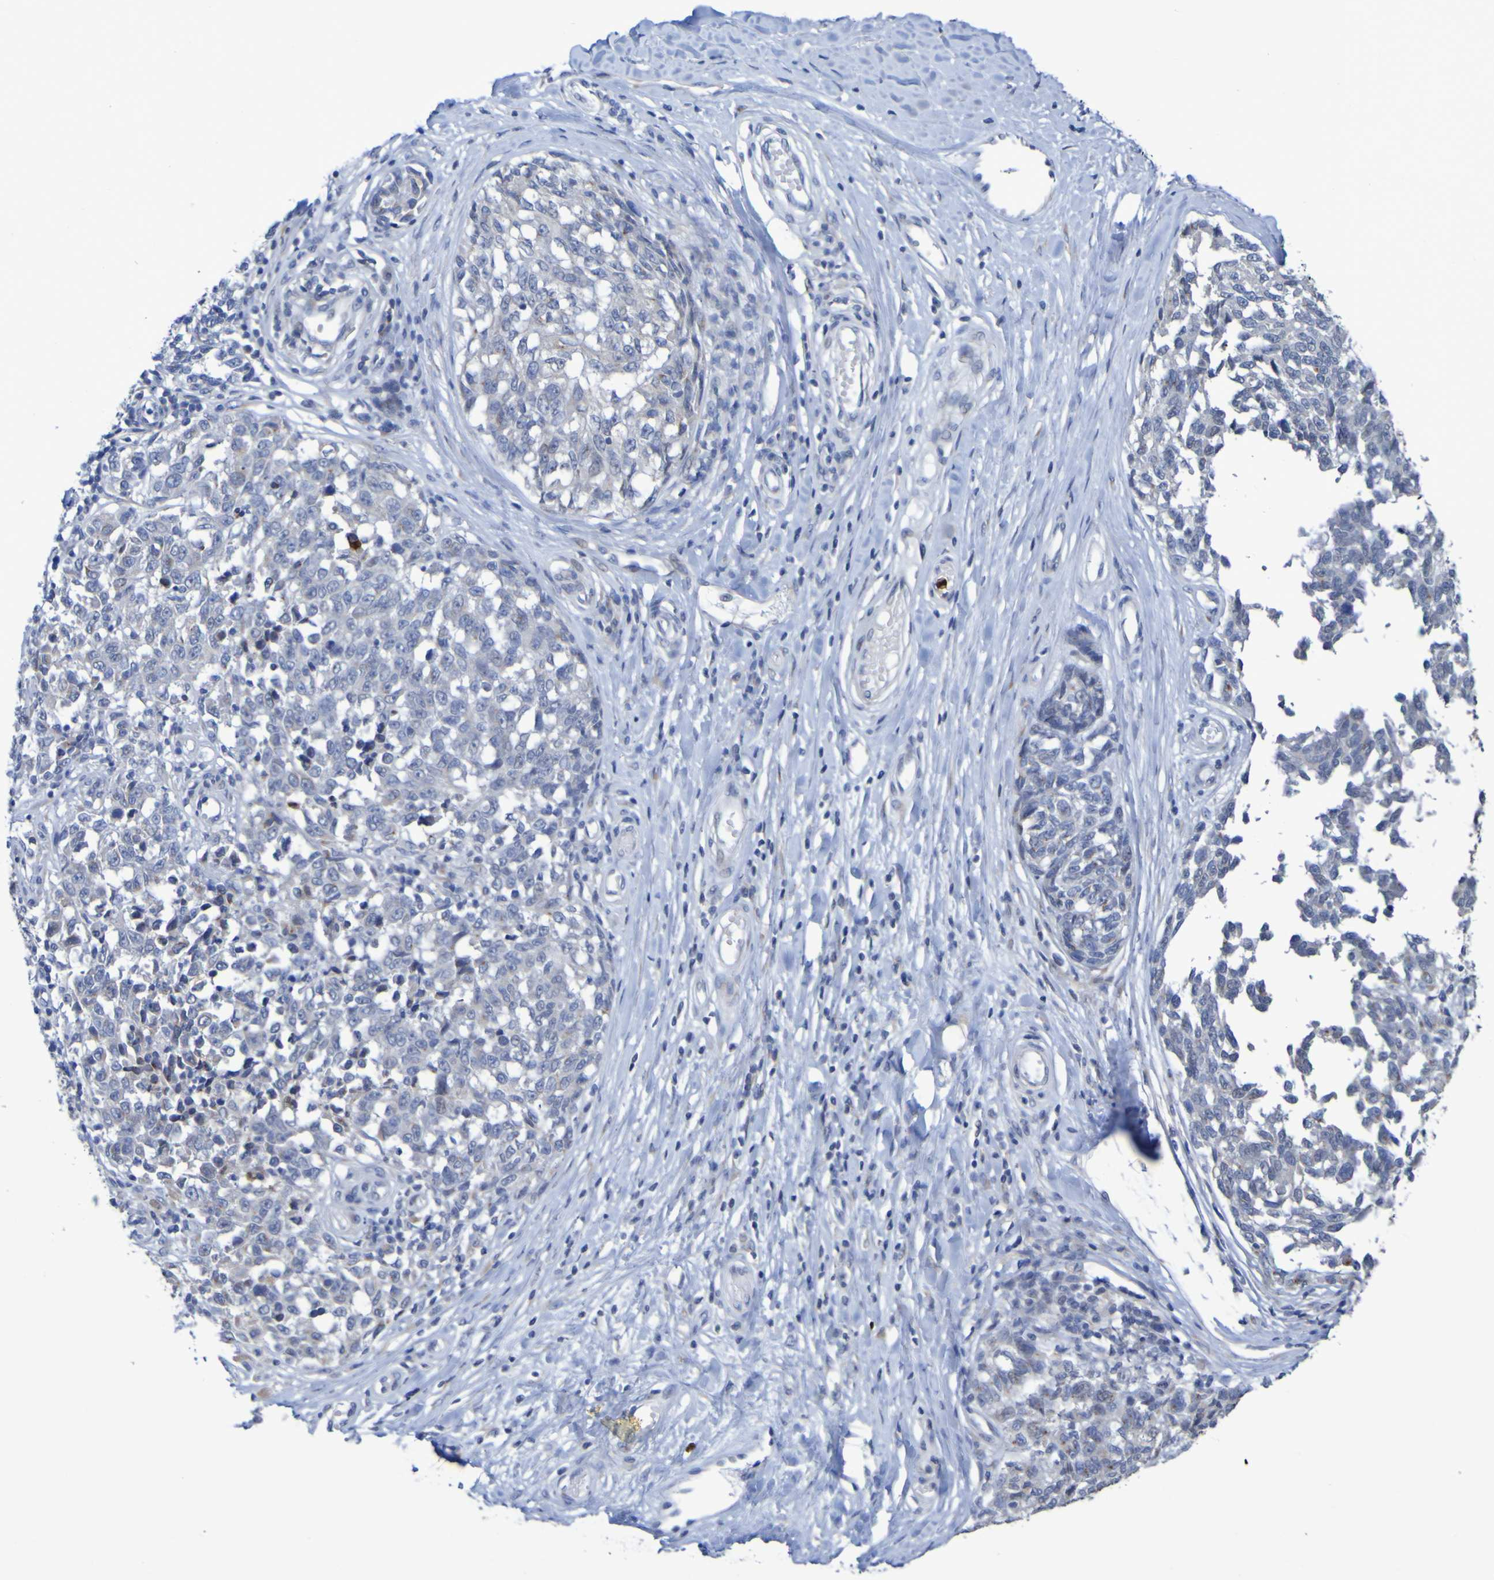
{"staining": {"intensity": "negative", "quantity": "none", "location": "none"}, "tissue": "melanoma", "cell_type": "Tumor cells", "image_type": "cancer", "snomed": [{"axis": "morphology", "description": "Malignant melanoma, NOS"}, {"axis": "topography", "description": "Skin"}], "caption": "Tumor cells are negative for brown protein staining in malignant melanoma.", "gene": "C11orf24", "patient": {"sex": "female", "age": 64}}